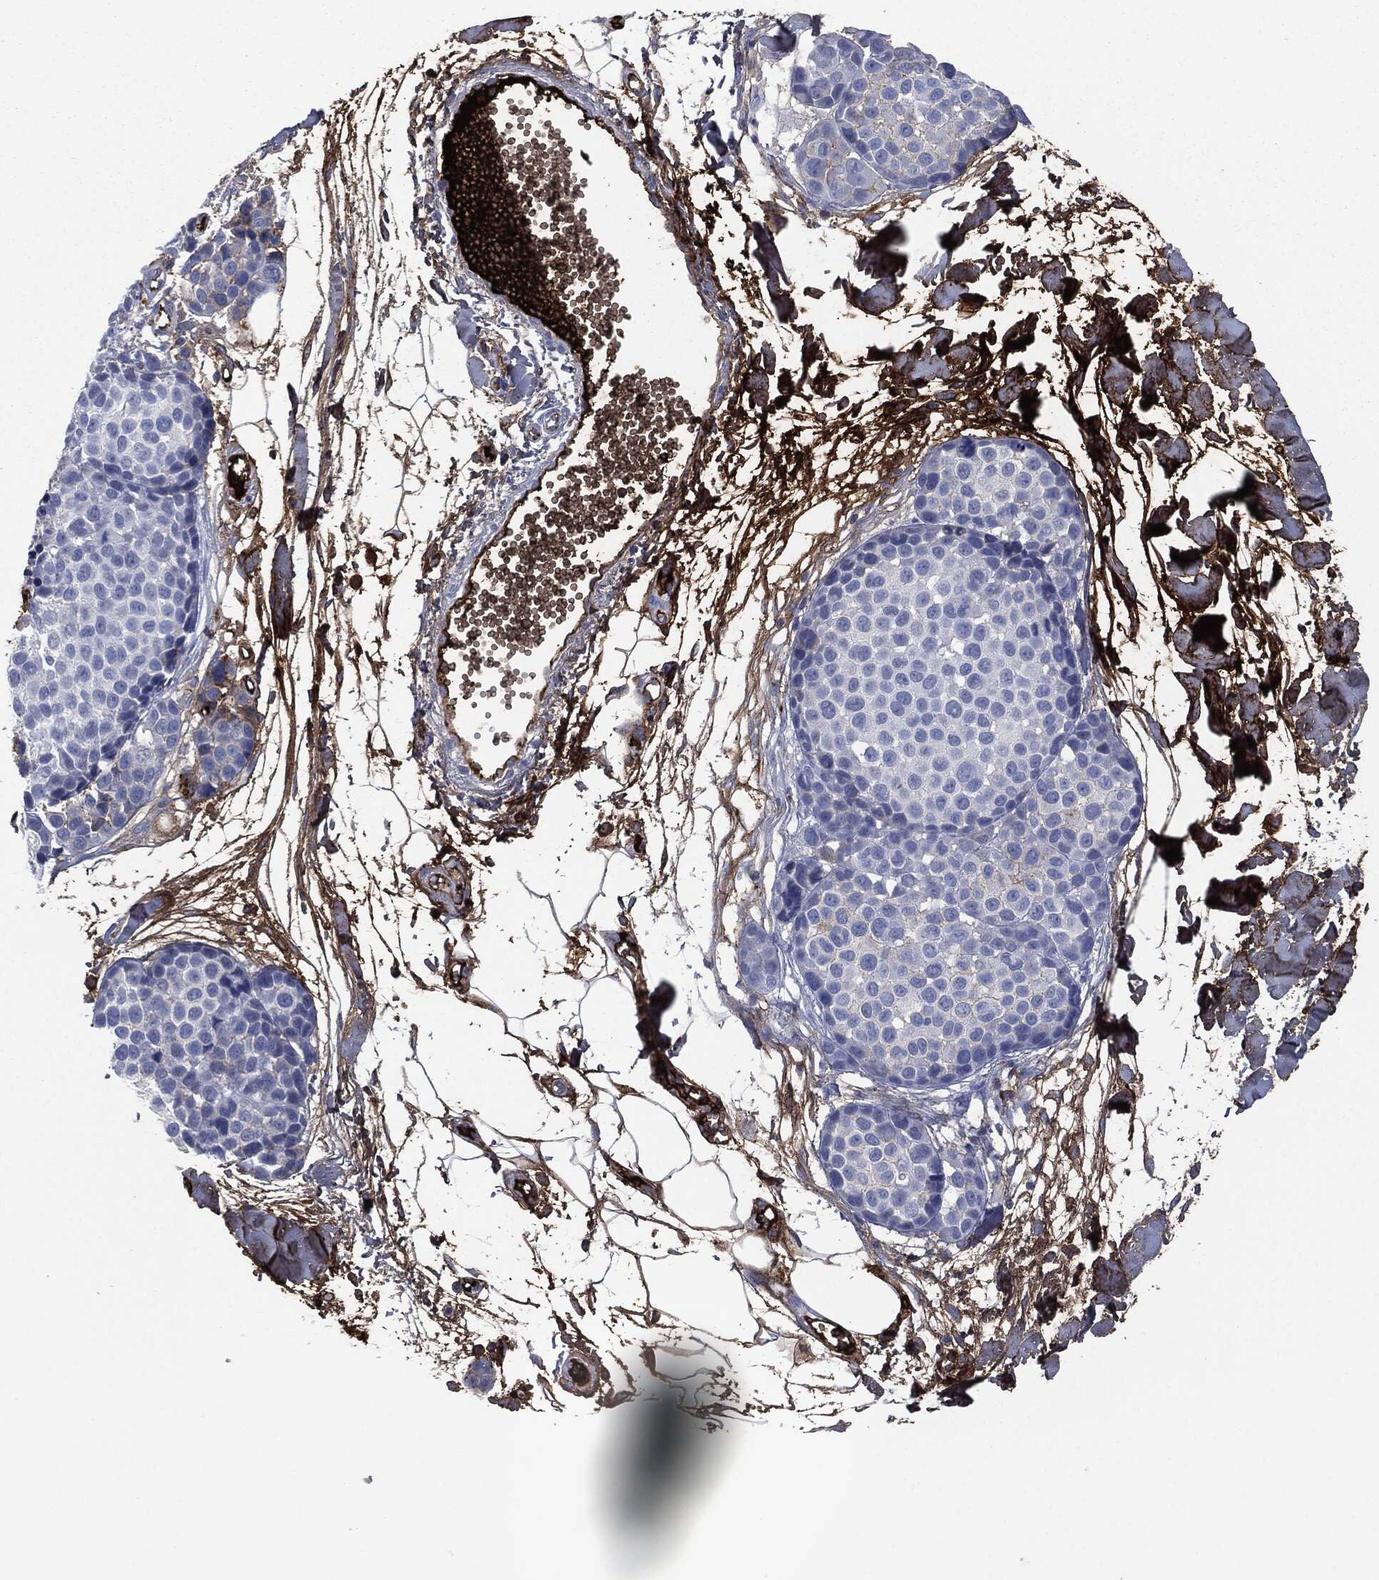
{"staining": {"intensity": "negative", "quantity": "none", "location": "none"}, "tissue": "melanoma", "cell_type": "Tumor cells", "image_type": "cancer", "snomed": [{"axis": "morphology", "description": "Malignant melanoma, NOS"}, {"axis": "topography", "description": "Skin"}], "caption": "Micrograph shows no significant protein staining in tumor cells of melanoma. The staining is performed using DAB brown chromogen with nuclei counter-stained in using hematoxylin.", "gene": "APOB", "patient": {"sex": "female", "age": 86}}